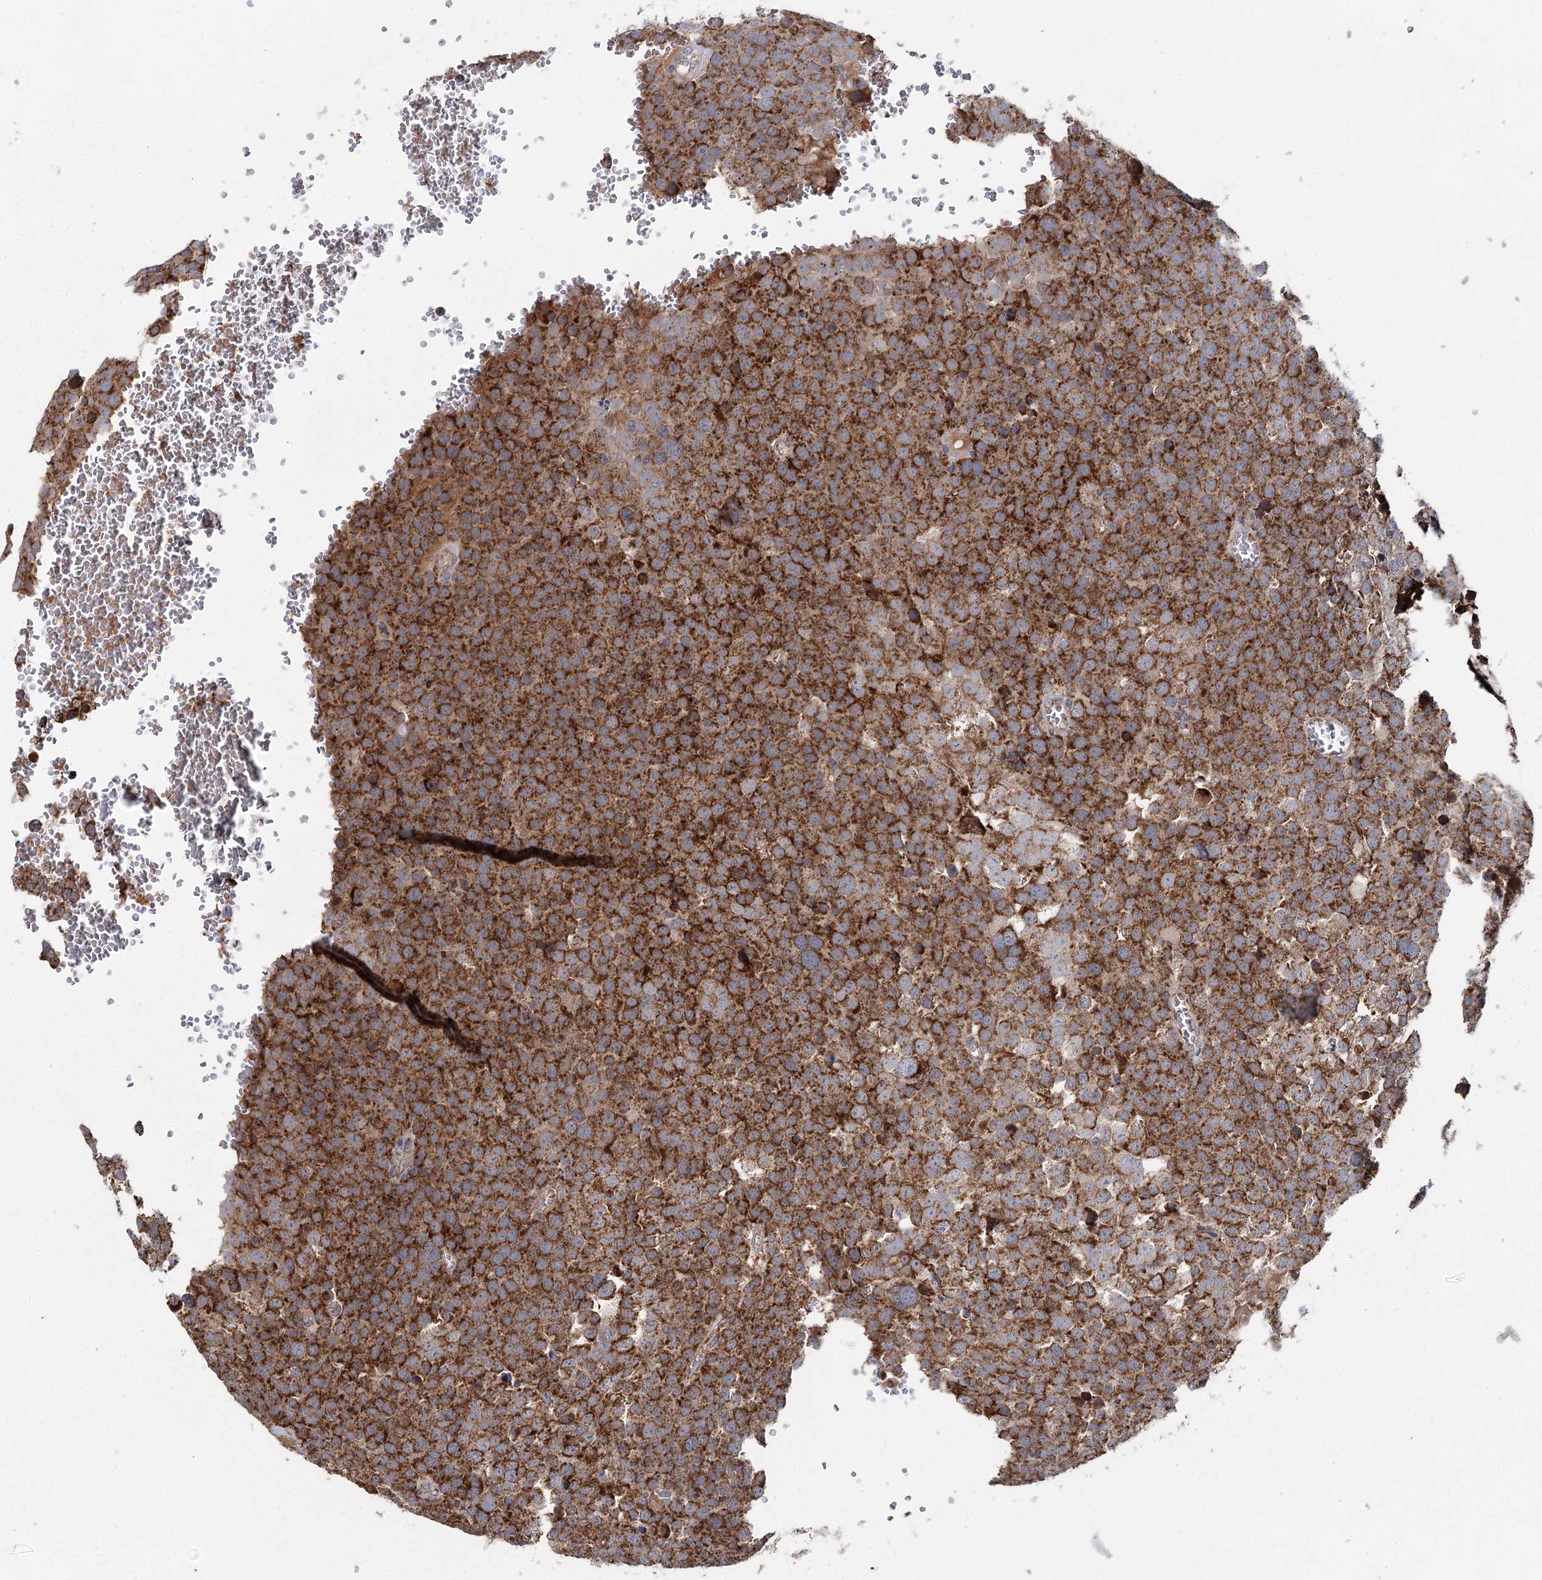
{"staining": {"intensity": "strong", "quantity": ">75%", "location": "cytoplasmic/membranous"}, "tissue": "testis cancer", "cell_type": "Tumor cells", "image_type": "cancer", "snomed": [{"axis": "morphology", "description": "Seminoma, NOS"}, {"axis": "topography", "description": "Testis"}], "caption": "Human testis seminoma stained for a protein (brown) exhibits strong cytoplasmic/membranous positive expression in about >75% of tumor cells.", "gene": "MRPL44", "patient": {"sex": "male", "age": 71}}